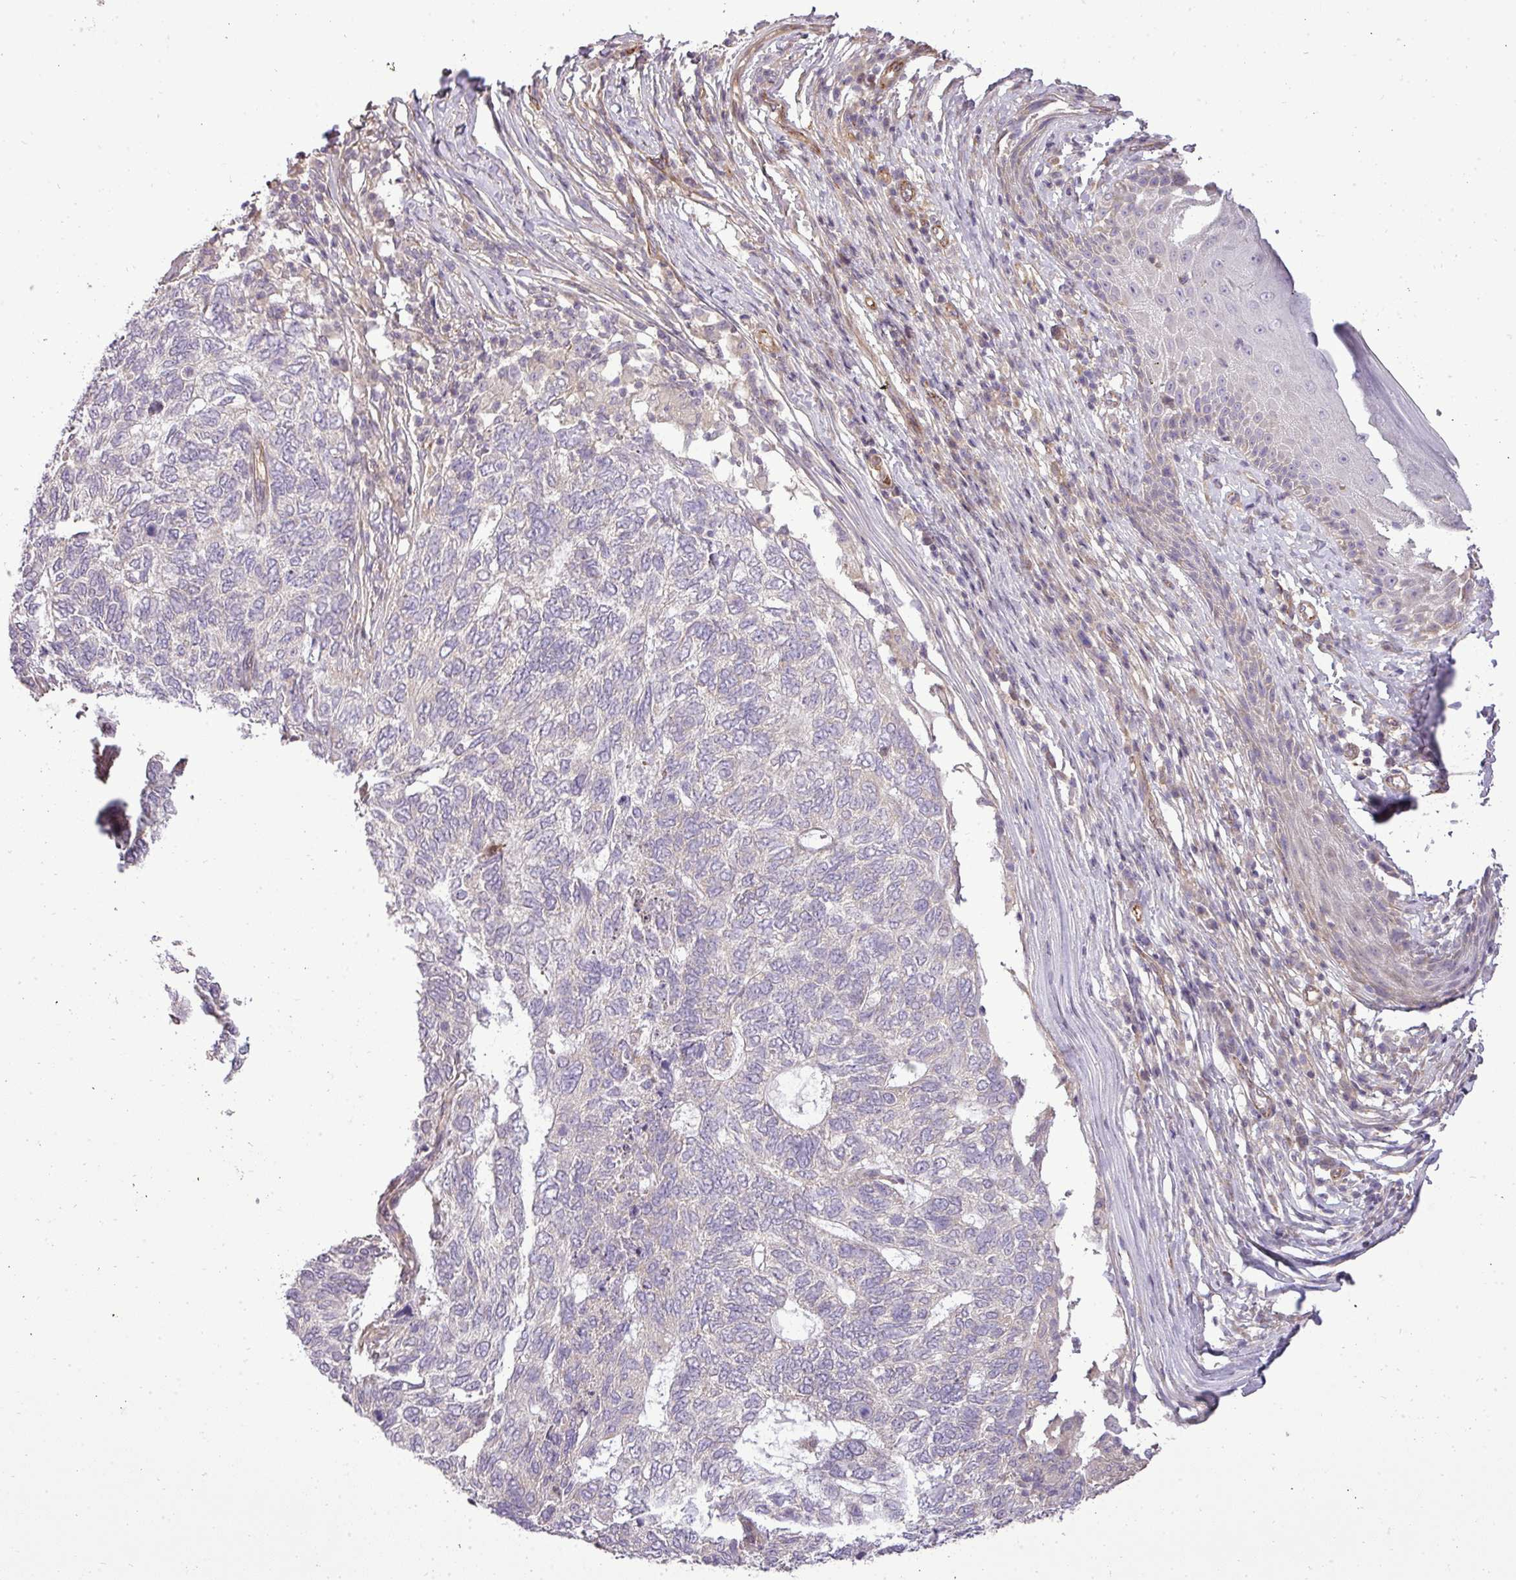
{"staining": {"intensity": "negative", "quantity": "none", "location": "none"}, "tissue": "skin cancer", "cell_type": "Tumor cells", "image_type": "cancer", "snomed": [{"axis": "morphology", "description": "Basal cell carcinoma"}, {"axis": "topography", "description": "Skin"}], "caption": "Skin cancer (basal cell carcinoma) was stained to show a protein in brown. There is no significant staining in tumor cells.", "gene": "PDRG1", "patient": {"sex": "female", "age": 65}}